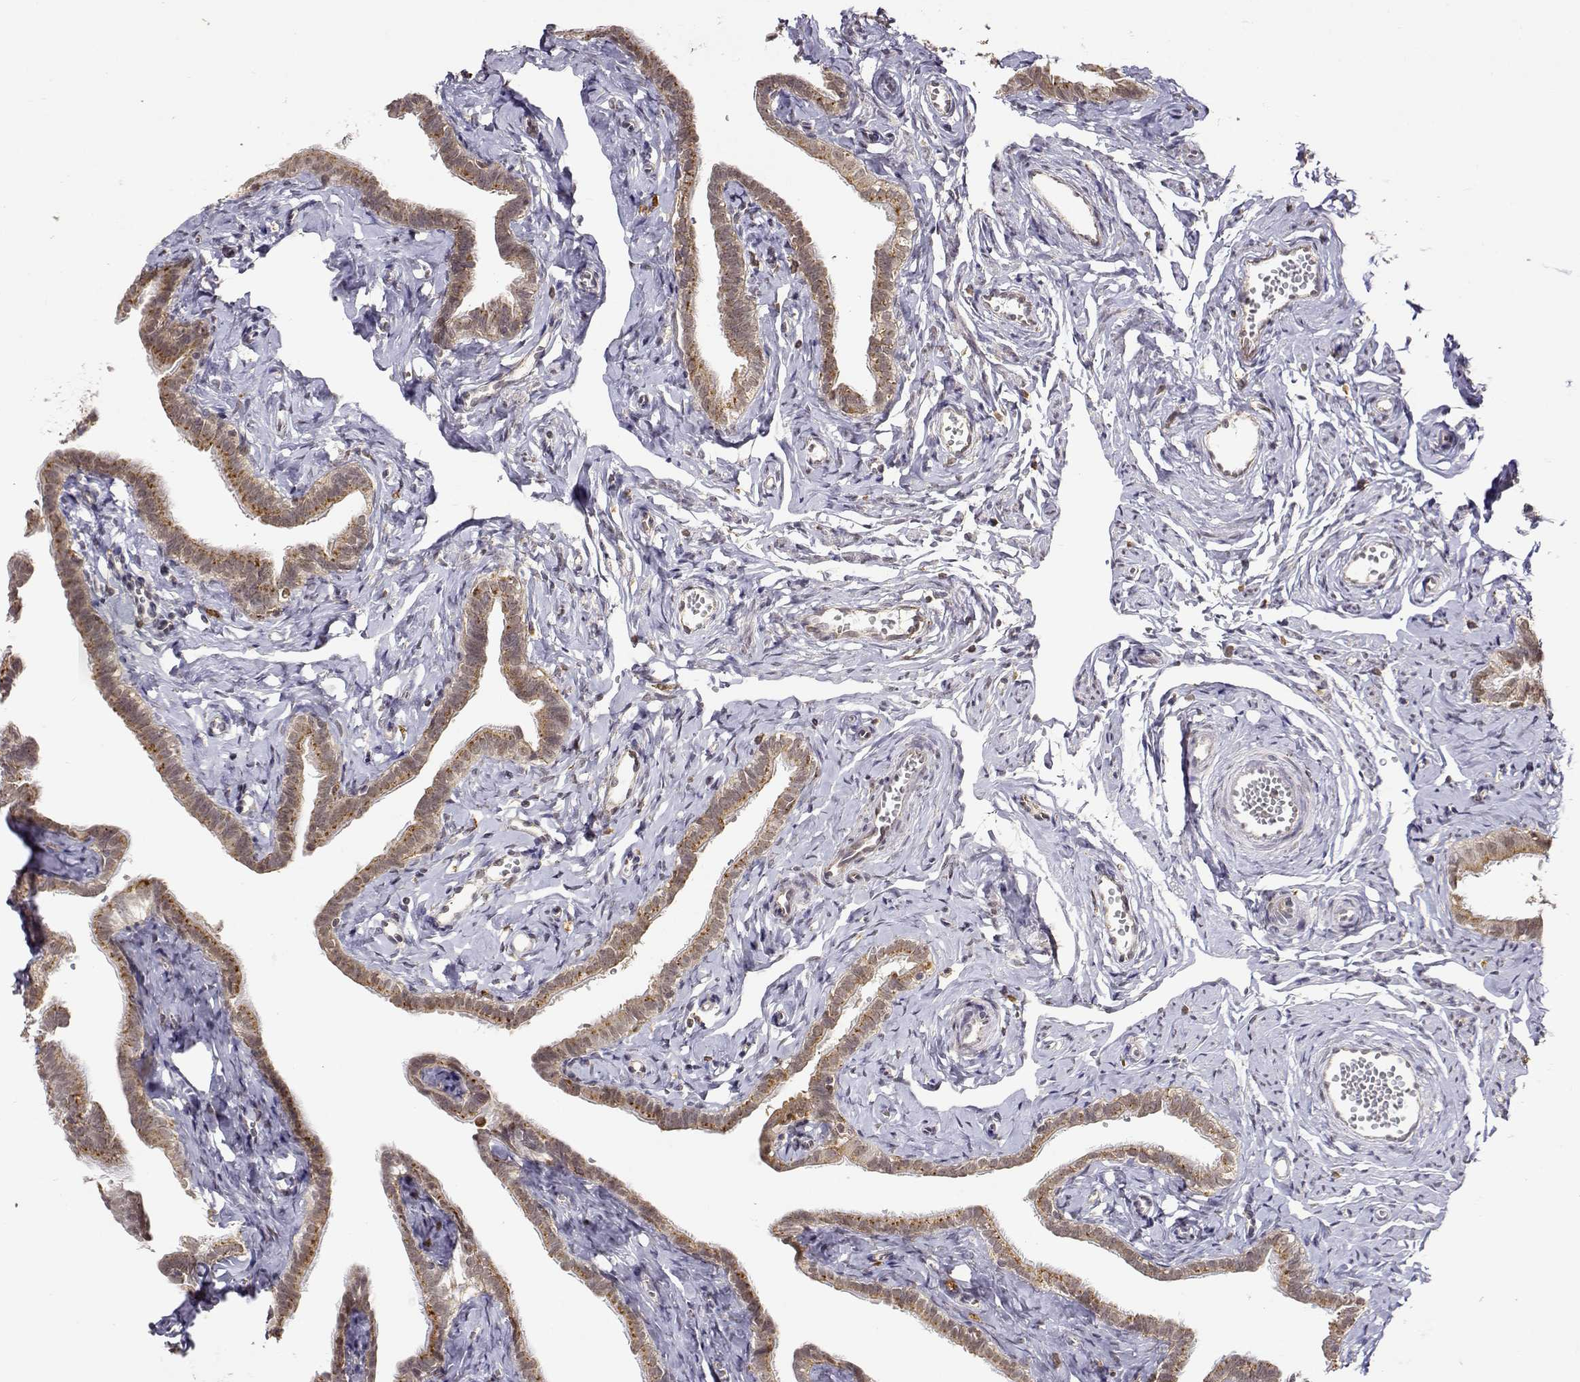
{"staining": {"intensity": "moderate", "quantity": ">75%", "location": "cytoplasmic/membranous"}, "tissue": "fallopian tube", "cell_type": "Glandular cells", "image_type": "normal", "snomed": [{"axis": "morphology", "description": "Normal tissue, NOS"}, {"axis": "topography", "description": "Fallopian tube"}], "caption": "Normal fallopian tube was stained to show a protein in brown. There is medium levels of moderate cytoplasmic/membranous staining in about >75% of glandular cells.", "gene": "RNF13", "patient": {"sex": "female", "age": 41}}